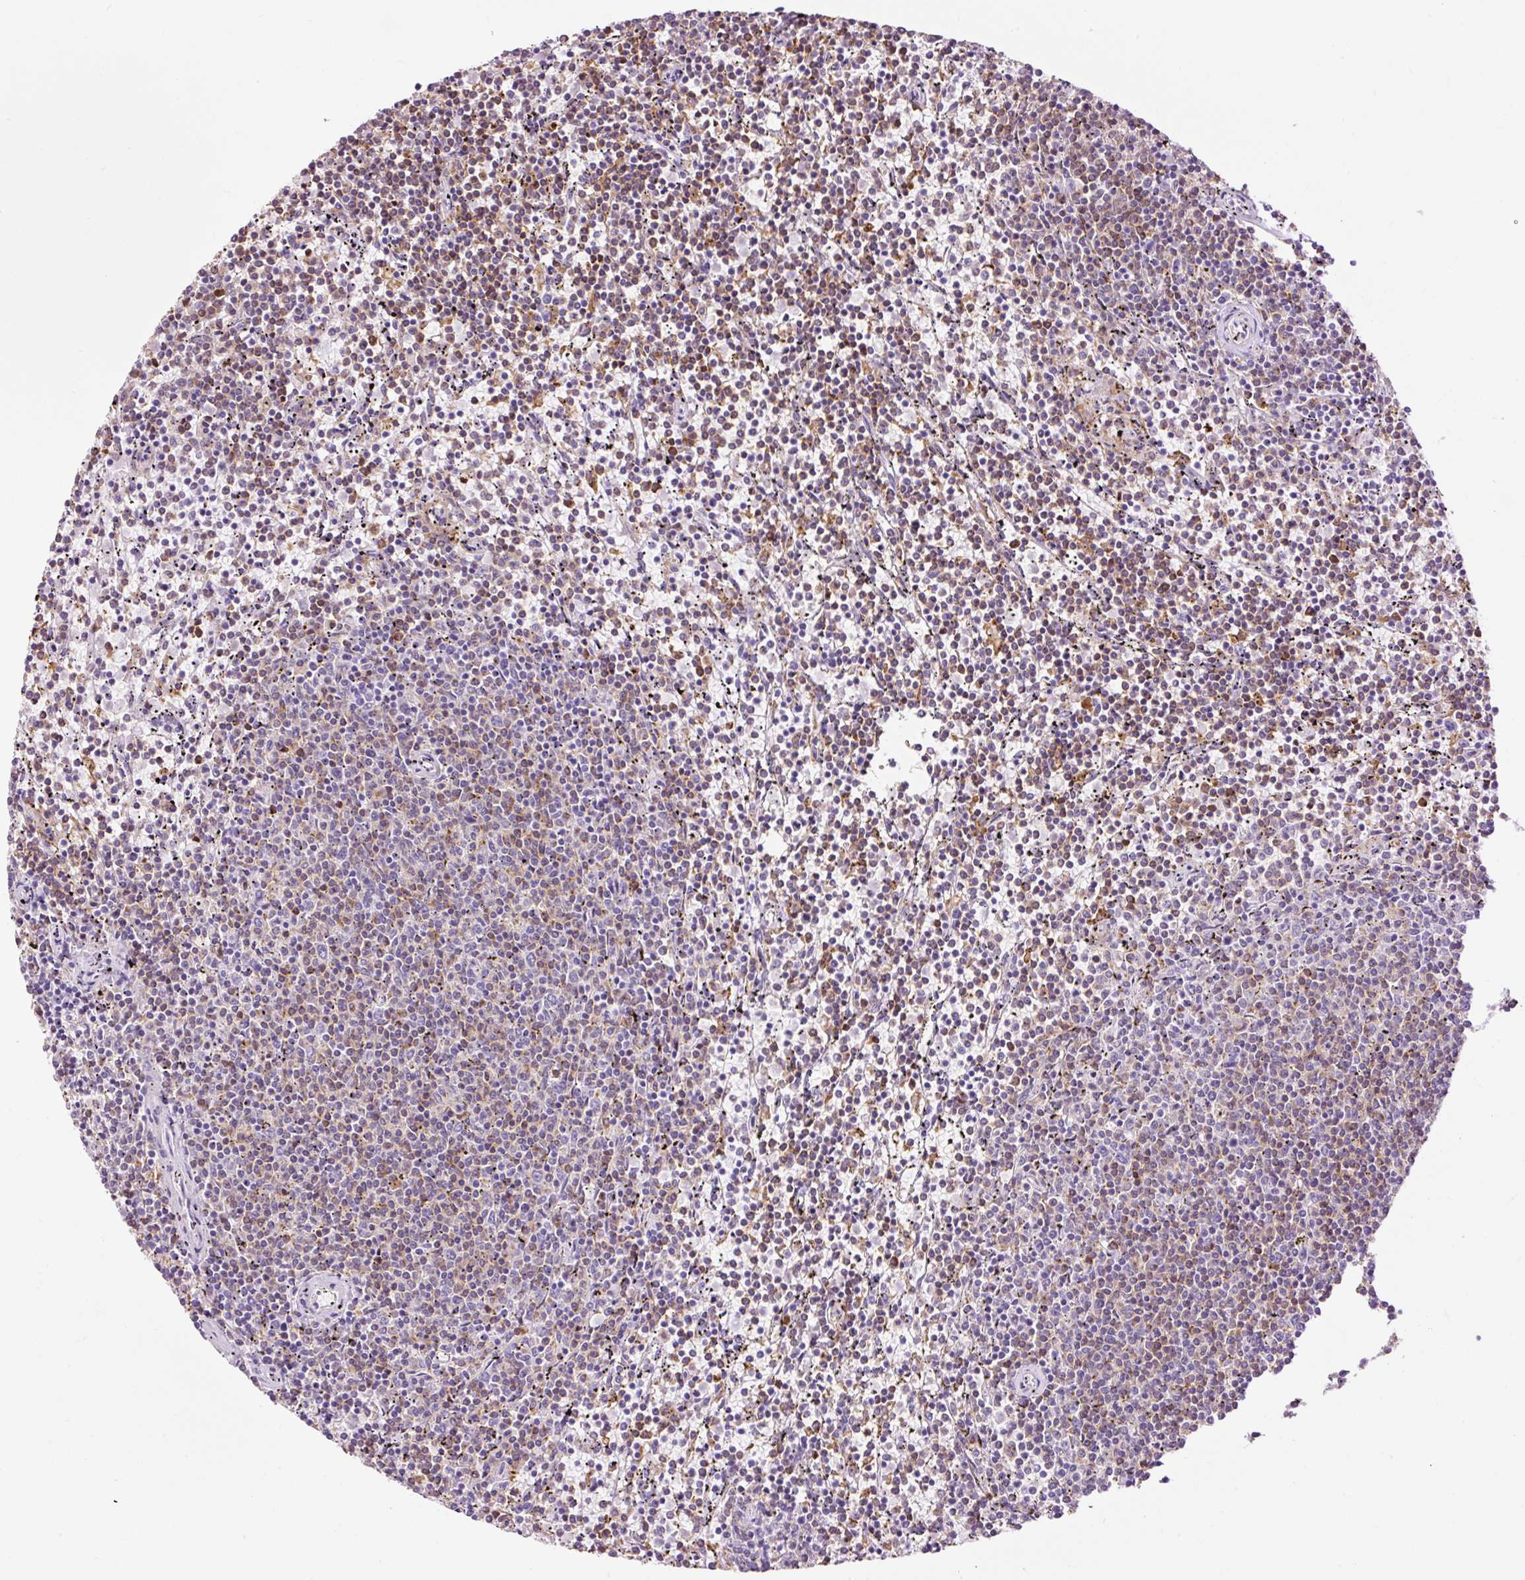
{"staining": {"intensity": "weak", "quantity": "25%-75%", "location": "cytoplasmic/membranous"}, "tissue": "lymphoma", "cell_type": "Tumor cells", "image_type": "cancer", "snomed": [{"axis": "morphology", "description": "Malignant lymphoma, non-Hodgkin's type, Low grade"}, {"axis": "topography", "description": "Spleen"}], "caption": "Immunohistochemistry (IHC) image of neoplastic tissue: human lymphoma stained using IHC displays low levels of weak protein expression localized specifically in the cytoplasmic/membranous of tumor cells, appearing as a cytoplasmic/membranous brown color.", "gene": "LY86", "patient": {"sex": "female", "age": 50}}